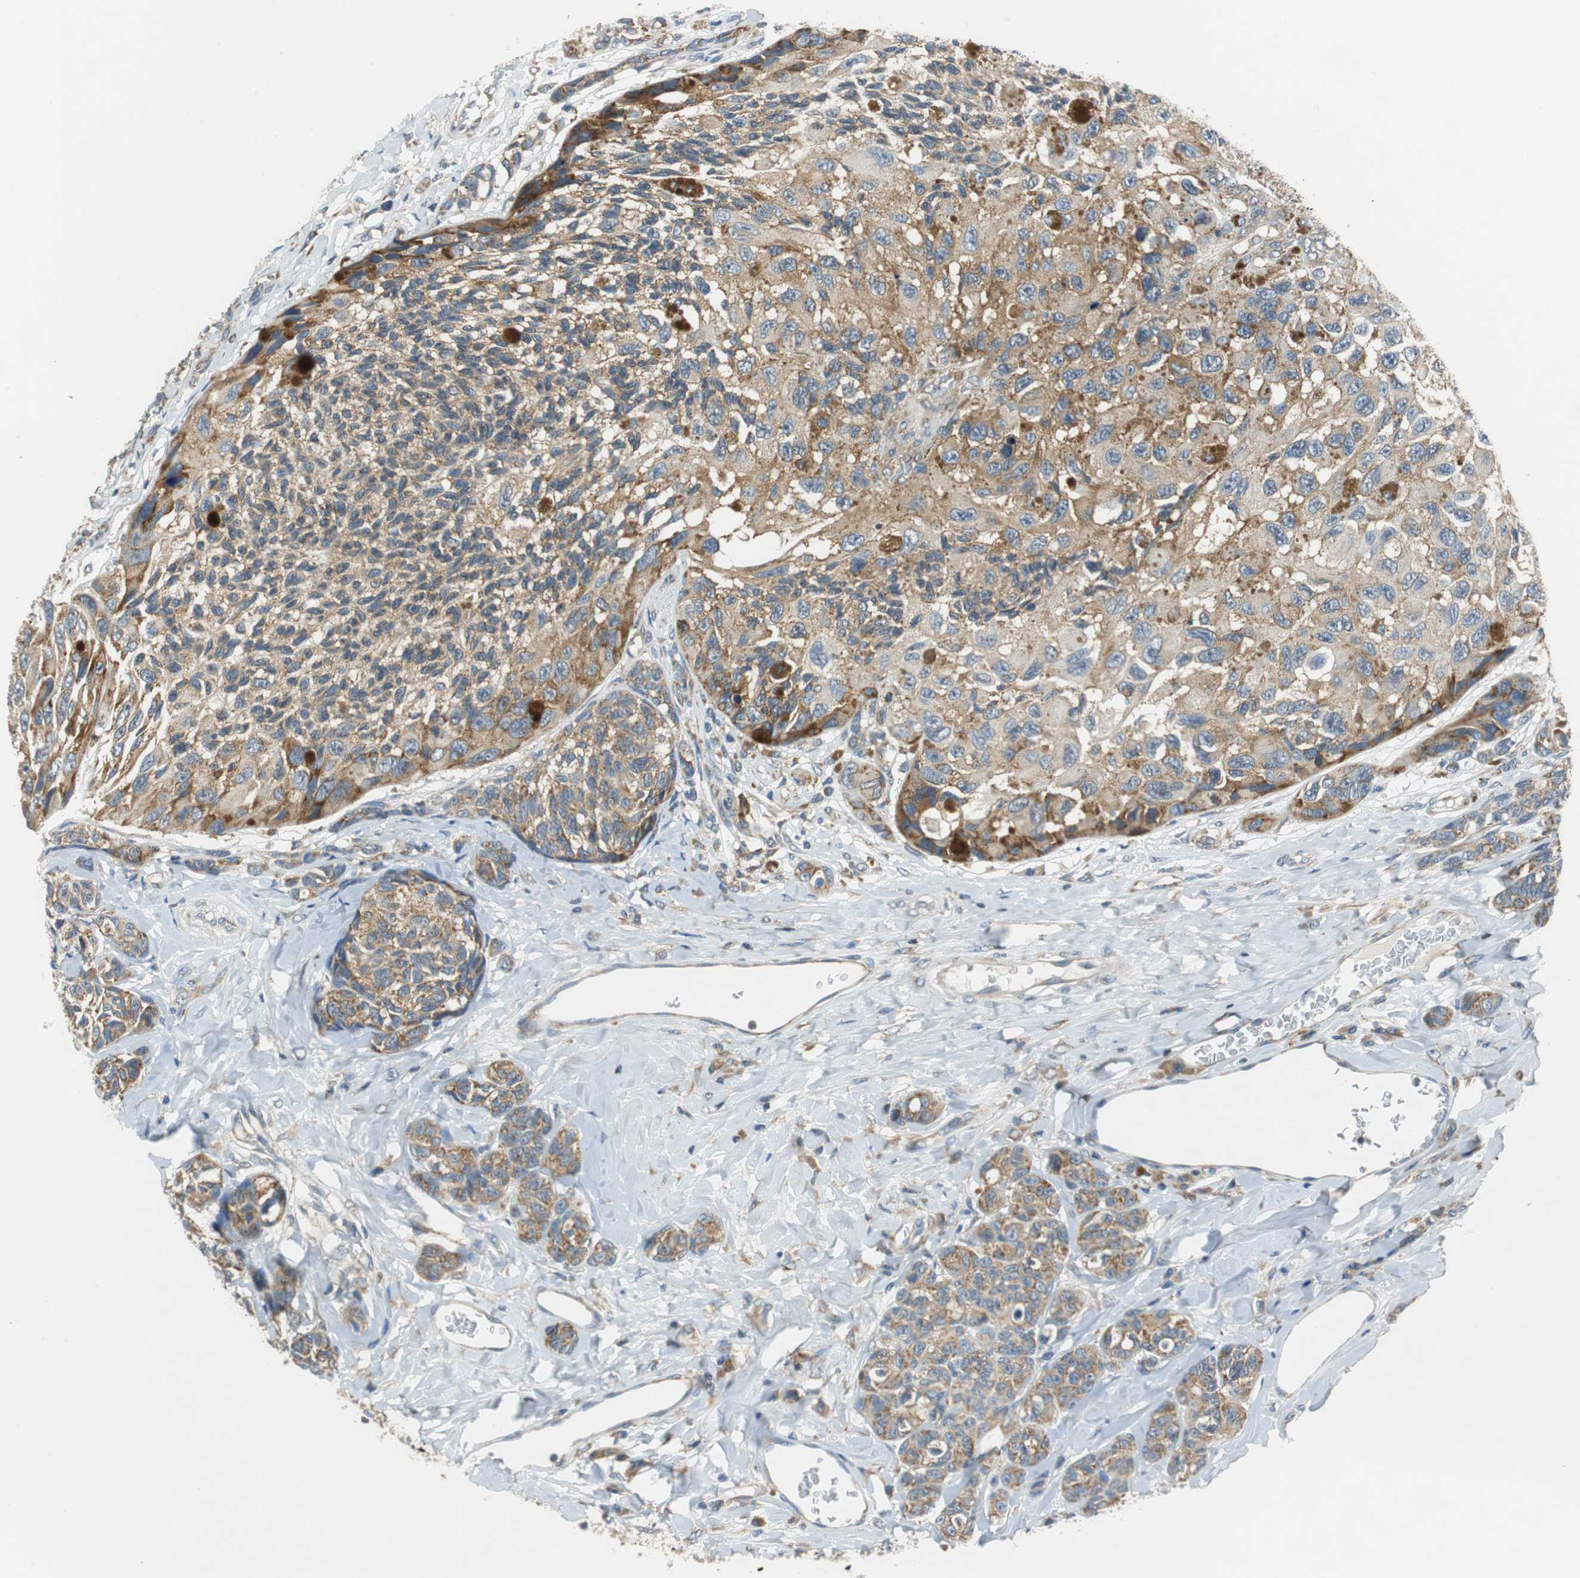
{"staining": {"intensity": "moderate", "quantity": ">75%", "location": "cytoplasmic/membranous"}, "tissue": "melanoma", "cell_type": "Tumor cells", "image_type": "cancer", "snomed": [{"axis": "morphology", "description": "Malignant melanoma, NOS"}, {"axis": "topography", "description": "Skin"}], "caption": "Protein expression analysis of malignant melanoma displays moderate cytoplasmic/membranous positivity in about >75% of tumor cells.", "gene": "CNOT3", "patient": {"sex": "female", "age": 73}}